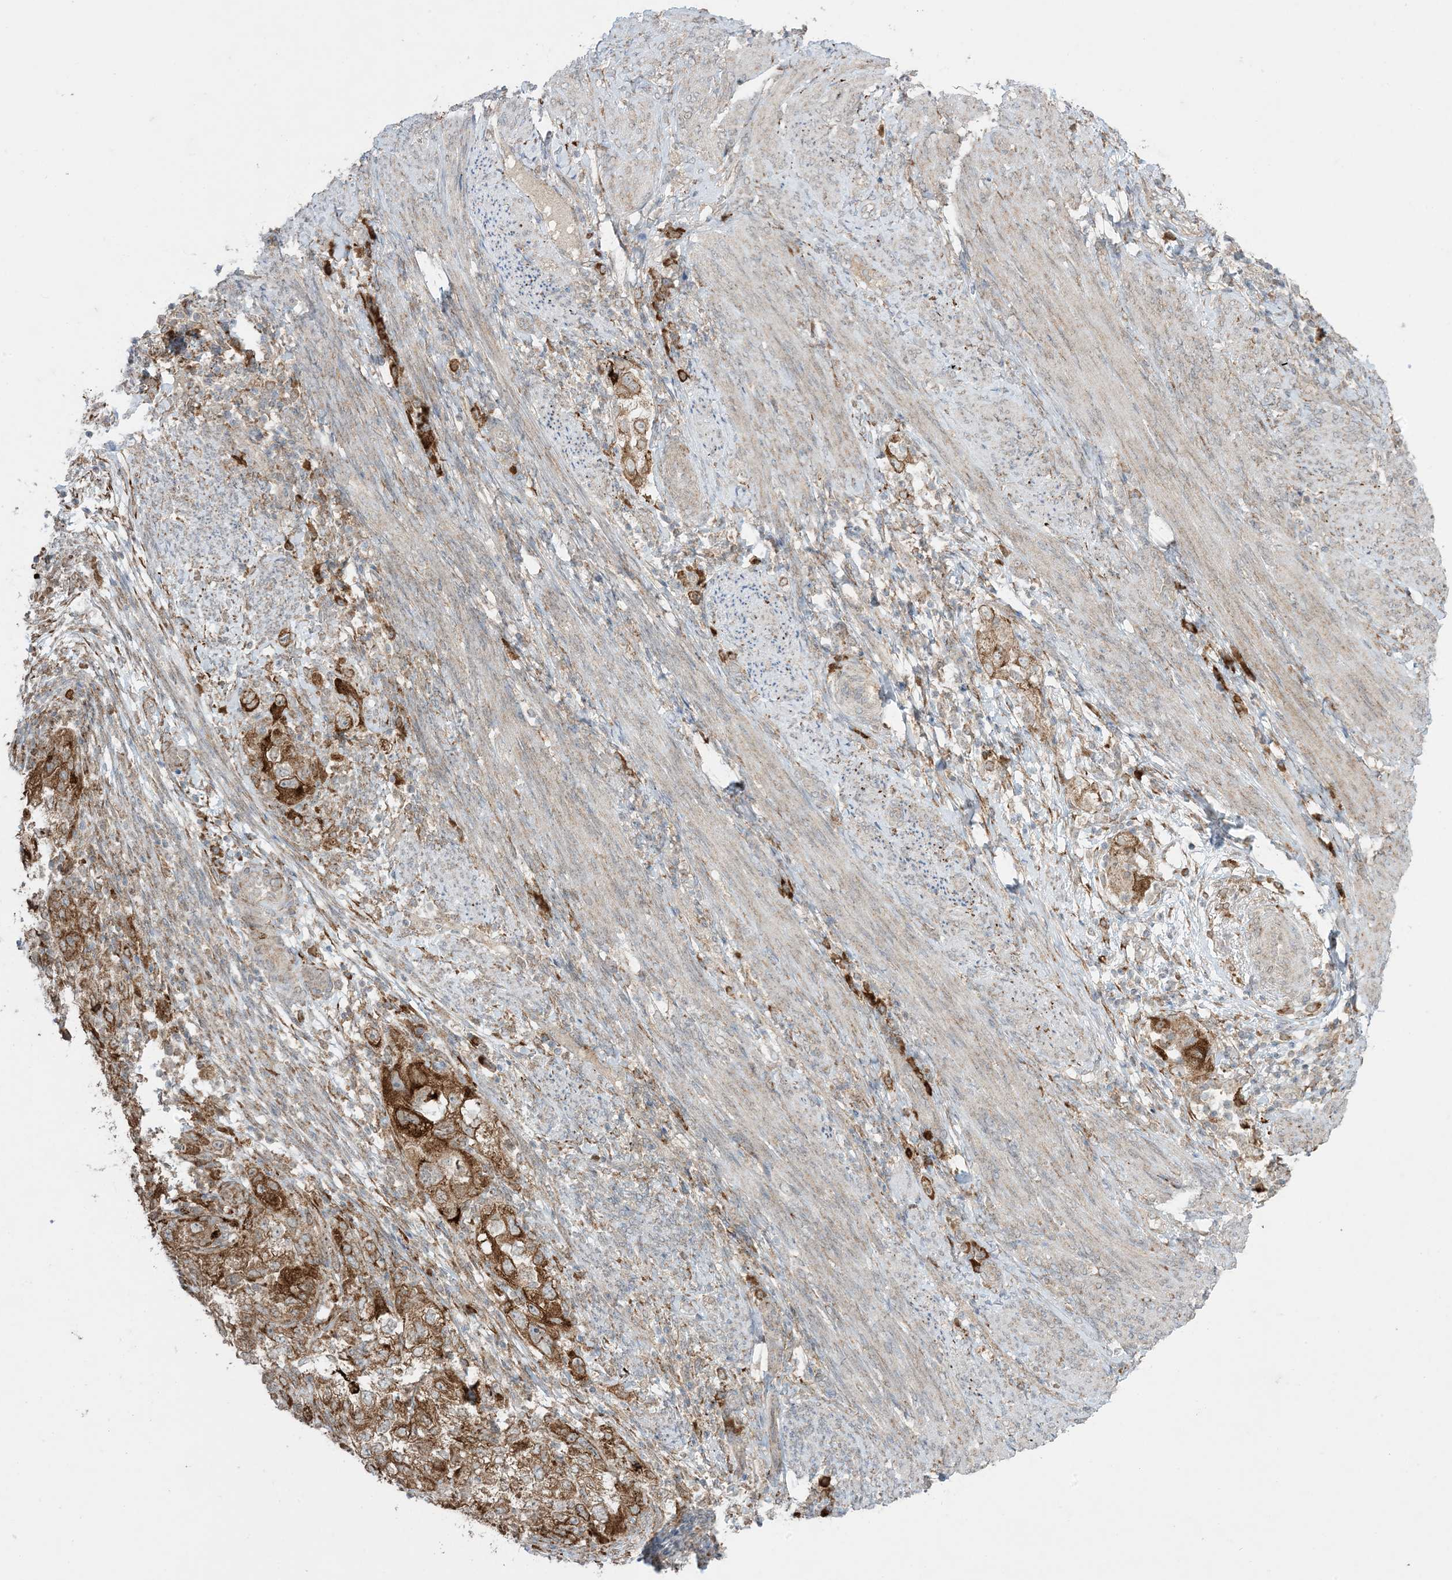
{"staining": {"intensity": "moderate", "quantity": ">75%", "location": "cytoplasmic/membranous"}, "tissue": "endometrial cancer", "cell_type": "Tumor cells", "image_type": "cancer", "snomed": [{"axis": "morphology", "description": "Adenocarcinoma, NOS"}, {"axis": "topography", "description": "Endometrium"}], "caption": "A medium amount of moderate cytoplasmic/membranous expression is seen in approximately >75% of tumor cells in endometrial adenocarcinoma tissue. The staining was performed using DAB (3,3'-diaminobenzidine) to visualize the protein expression in brown, while the nuclei were stained in blue with hematoxylin (Magnification: 20x).", "gene": "ODC1", "patient": {"sex": "female", "age": 85}}